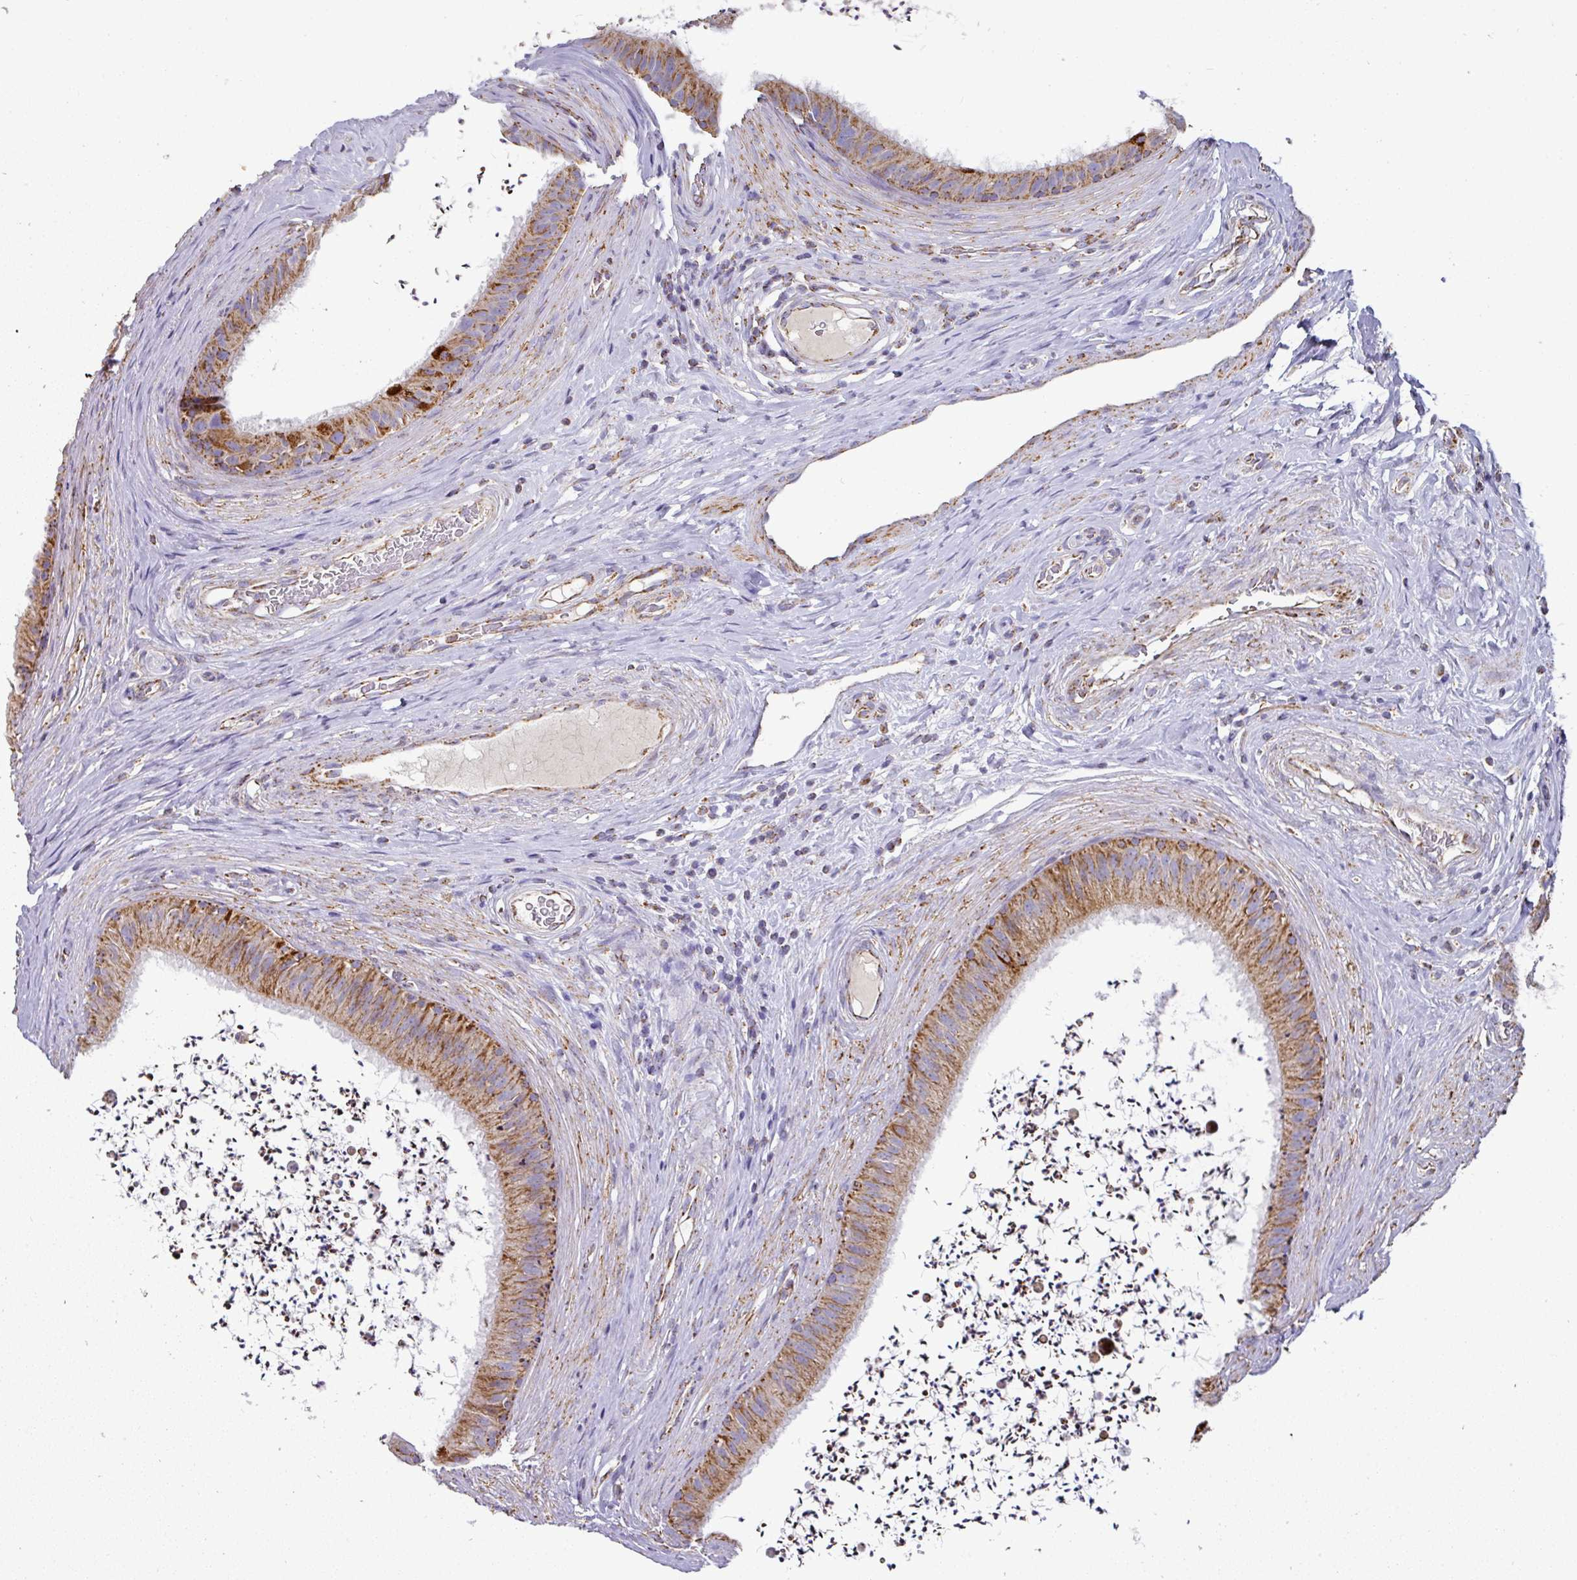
{"staining": {"intensity": "moderate", "quantity": "25%-75%", "location": "cytoplasmic/membranous"}, "tissue": "epididymis", "cell_type": "Glandular cells", "image_type": "normal", "snomed": [{"axis": "morphology", "description": "Normal tissue, NOS"}, {"axis": "topography", "description": "Testis"}, {"axis": "topography", "description": "Epididymis"}], "caption": "Protein analysis of benign epididymis demonstrates moderate cytoplasmic/membranous expression in about 25%-75% of glandular cells.", "gene": "UQCRFS1", "patient": {"sex": "male", "age": 41}}